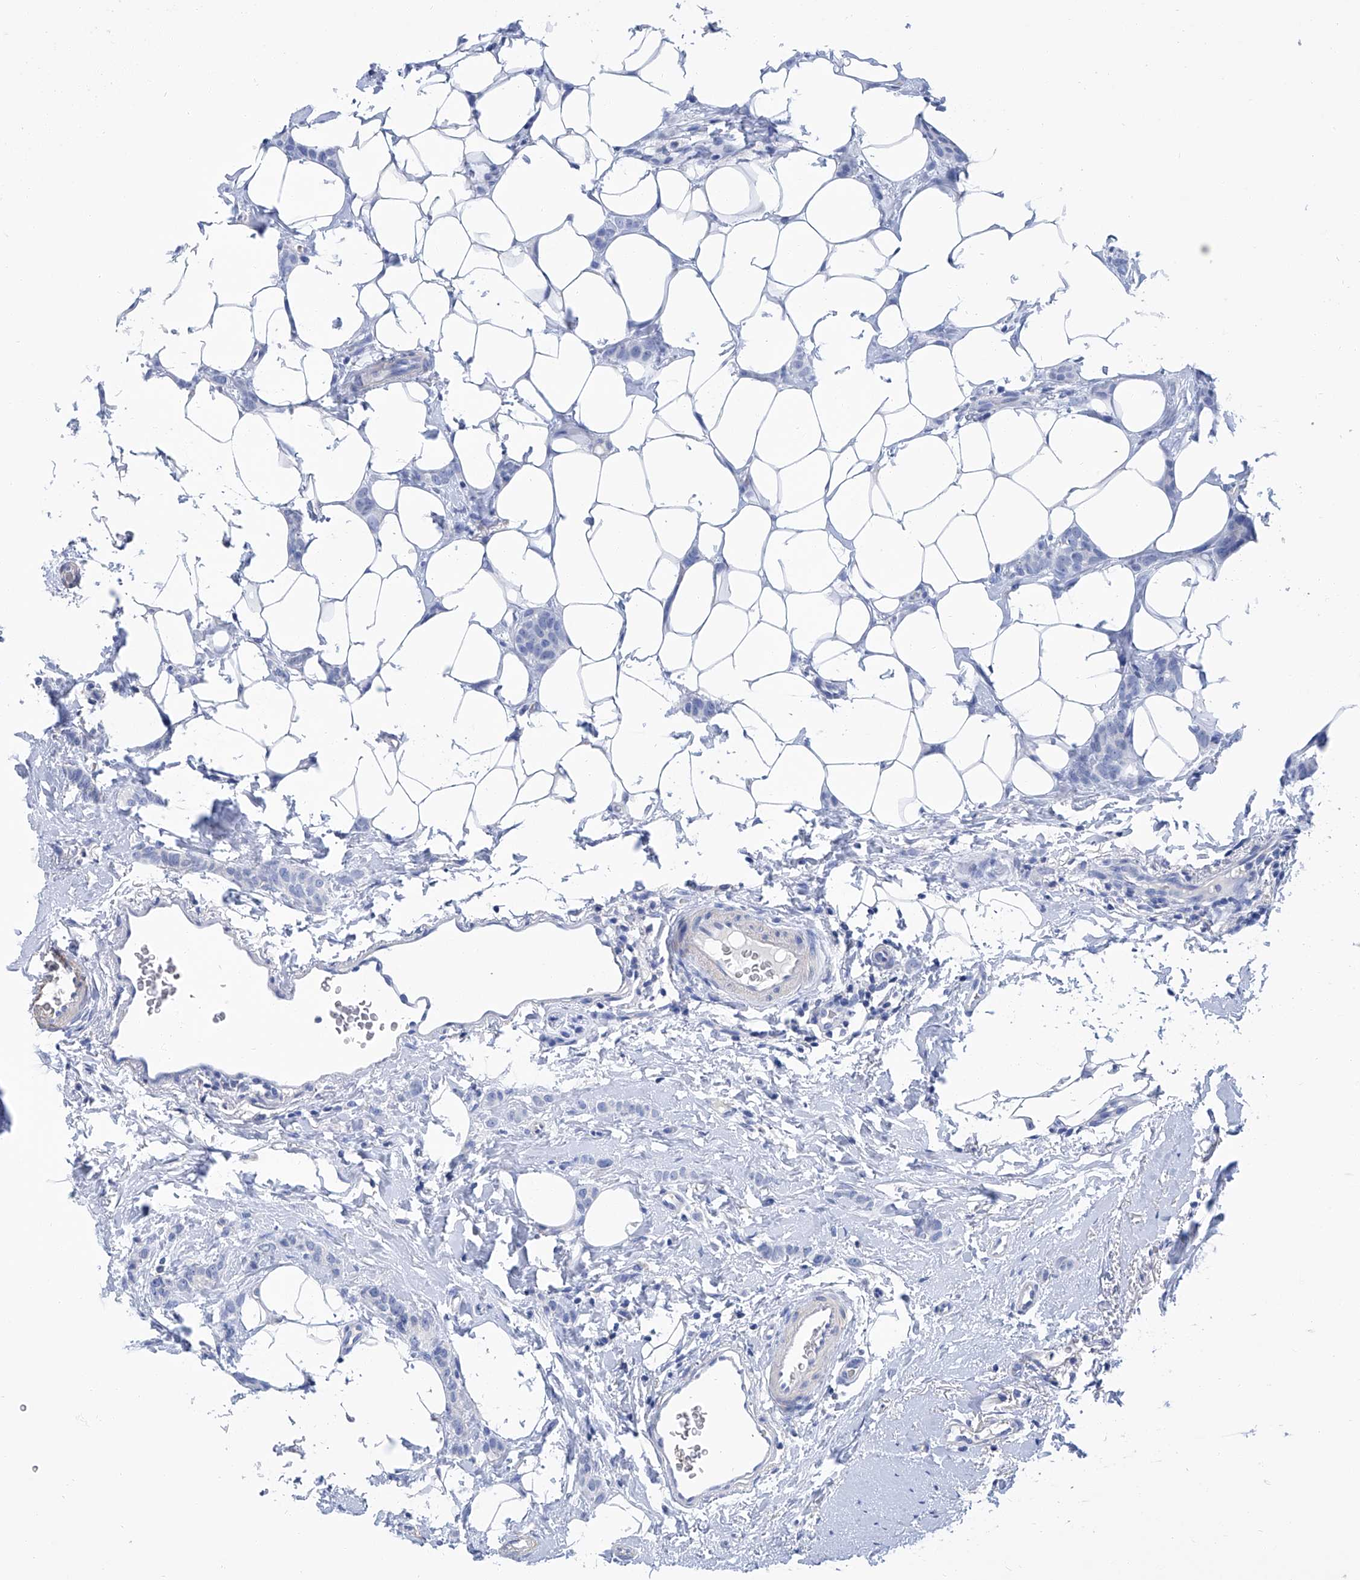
{"staining": {"intensity": "negative", "quantity": "none", "location": "none"}, "tissue": "breast cancer", "cell_type": "Tumor cells", "image_type": "cancer", "snomed": [{"axis": "morphology", "description": "Lobular carcinoma"}, {"axis": "topography", "description": "Skin"}, {"axis": "topography", "description": "Breast"}], "caption": "Micrograph shows no significant protein positivity in tumor cells of breast cancer.", "gene": "GPT", "patient": {"sex": "female", "age": 46}}